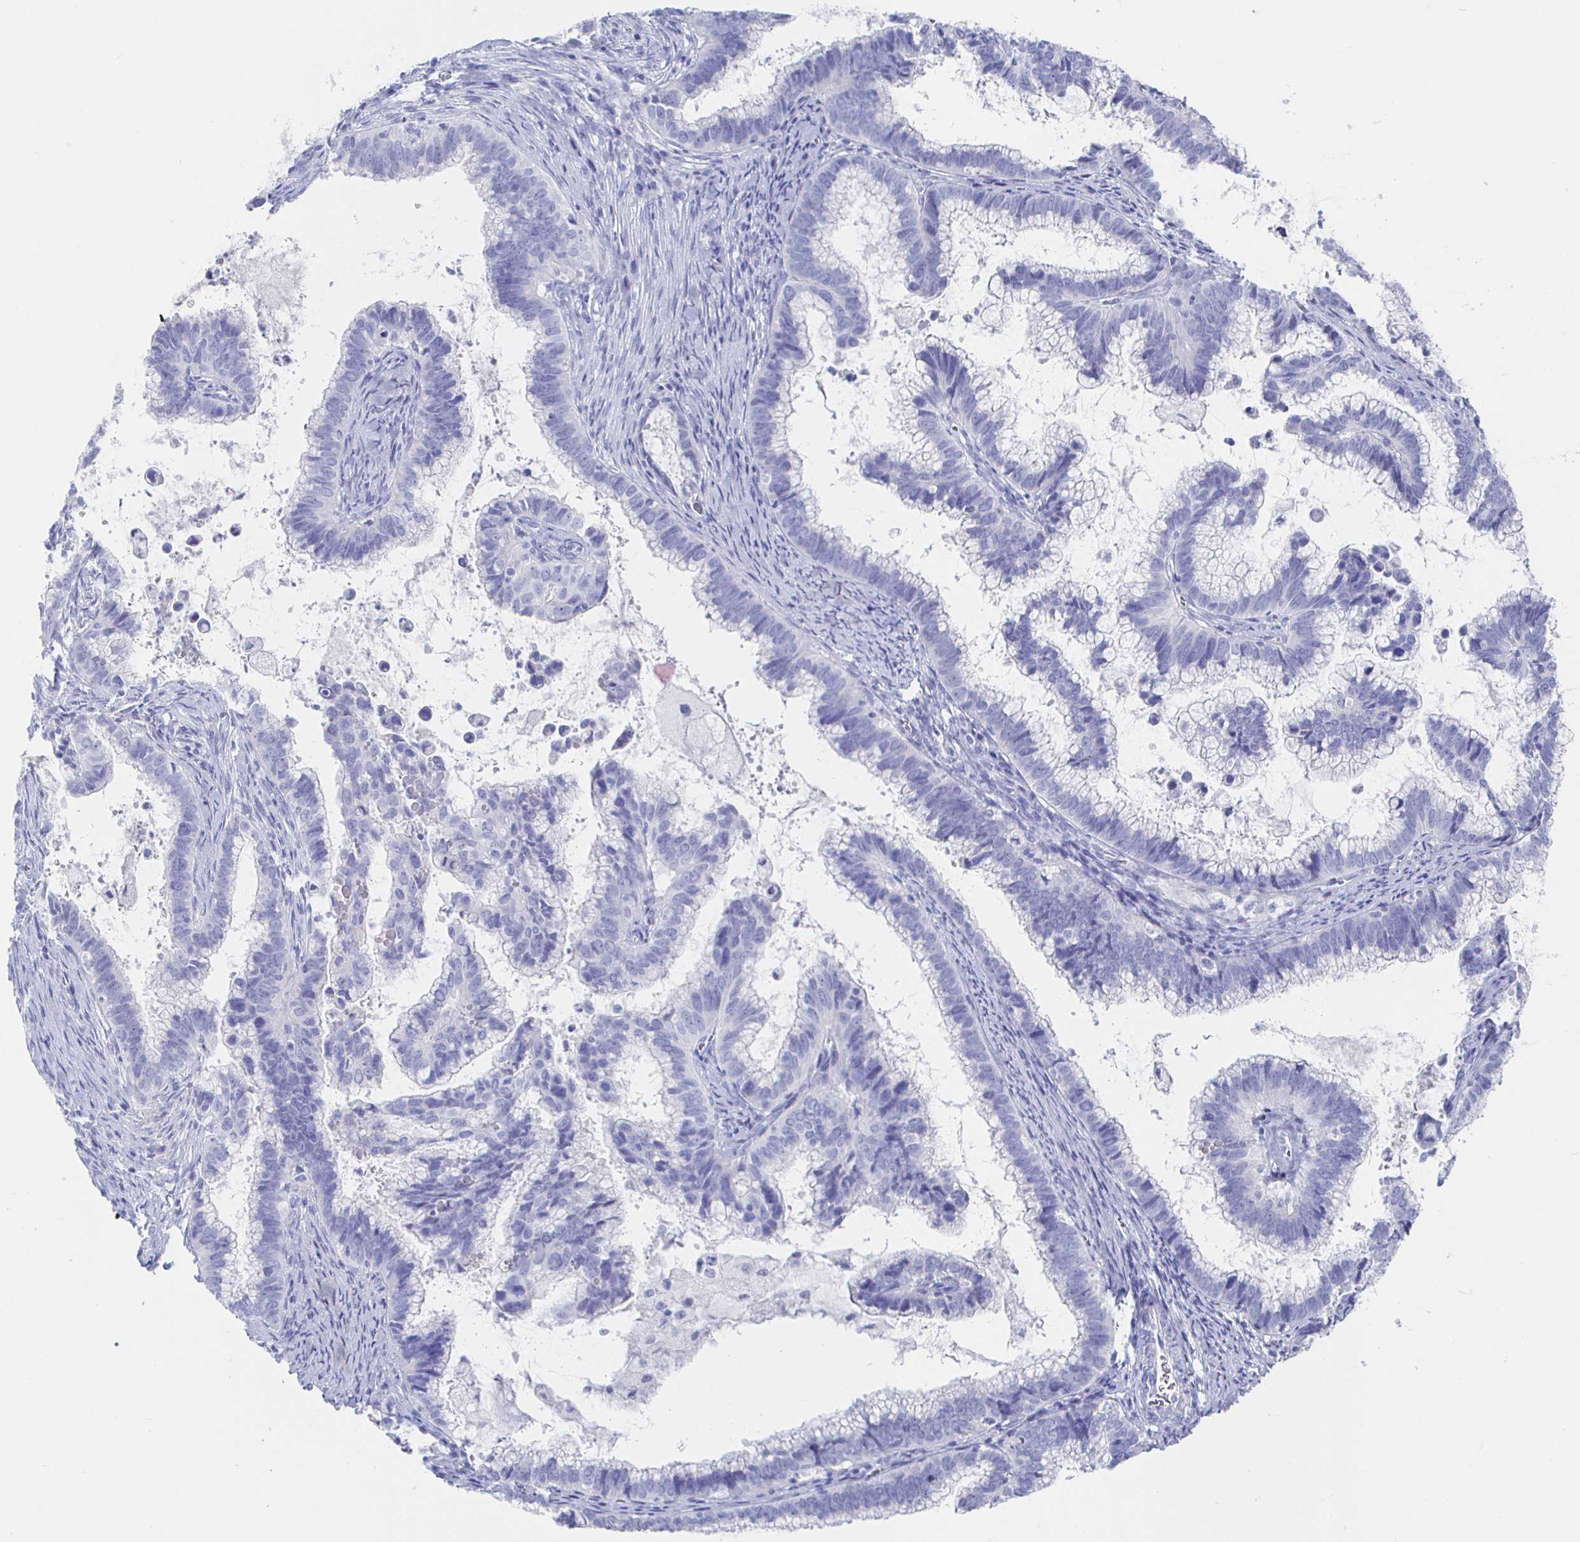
{"staining": {"intensity": "negative", "quantity": "none", "location": "none"}, "tissue": "cervical cancer", "cell_type": "Tumor cells", "image_type": "cancer", "snomed": [{"axis": "morphology", "description": "Adenocarcinoma, NOS"}, {"axis": "topography", "description": "Cervix"}], "caption": "Cervical cancer was stained to show a protein in brown. There is no significant expression in tumor cells. The staining was performed using DAB to visualize the protein expression in brown, while the nuclei were stained in blue with hematoxylin (Magnification: 20x).", "gene": "CLCA1", "patient": {"sex": "female", "age": 61}}